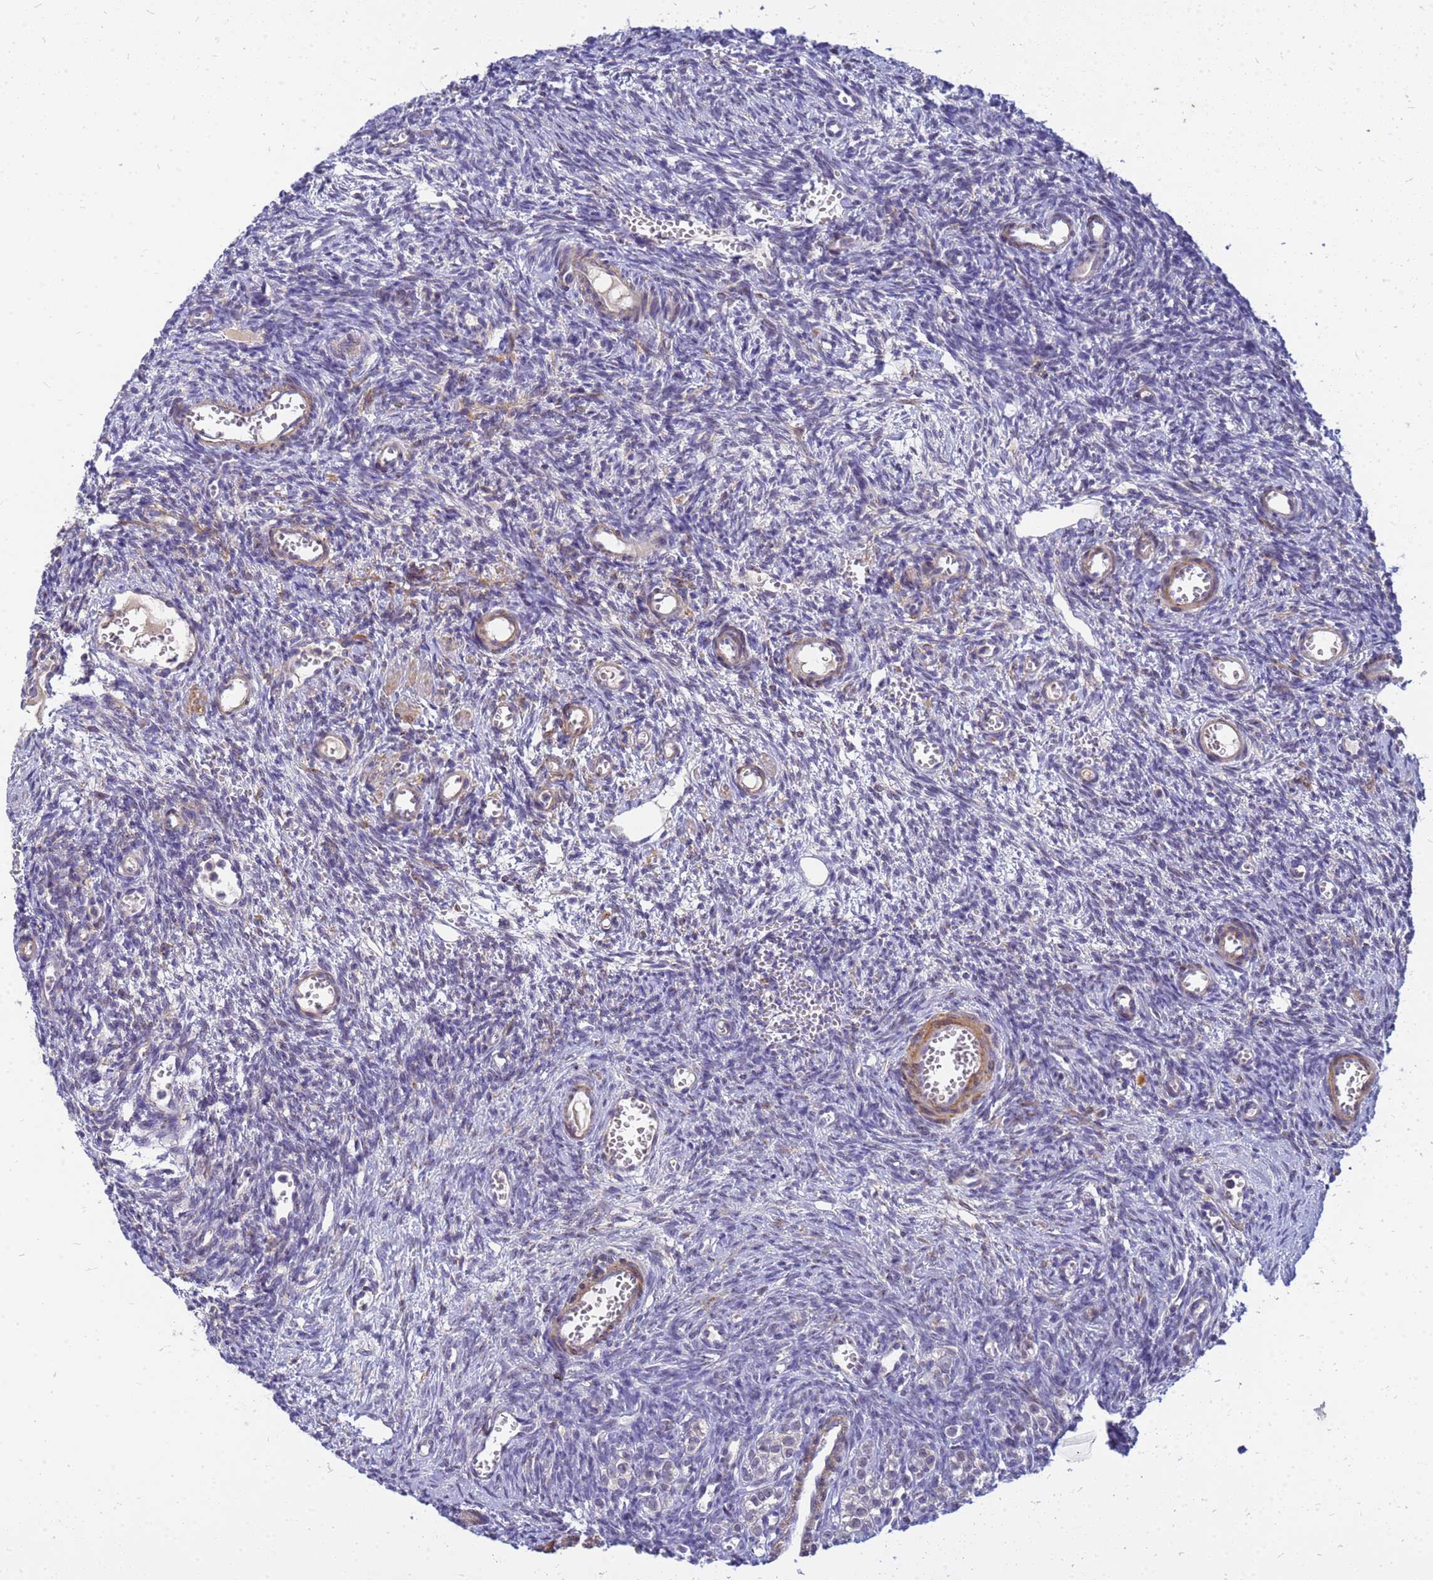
{"staining": {"intensity": "negative", "quantity": "none", "location": "none"}, "tissue": "ovary", "cell_type": "Ovarian stroma cells", "image_type": "normal", "snomed": [{"axis": "morphology", "description": "Normal tissue, NOS"}, {"axis": "topography", "description": "Ovary"}], "caption": "High power microscopy photomicrograph of an immunohistochemistry (IHC) micrograph of benign ovary, revealing no significant positivity in ovarian stroma cells. The staining is performed using DAB brown chromogen with nuclei counter-stained in using hematoxylin.", "gene": "SRGAP3", "patient": {"sex": "female", "age": 39}}